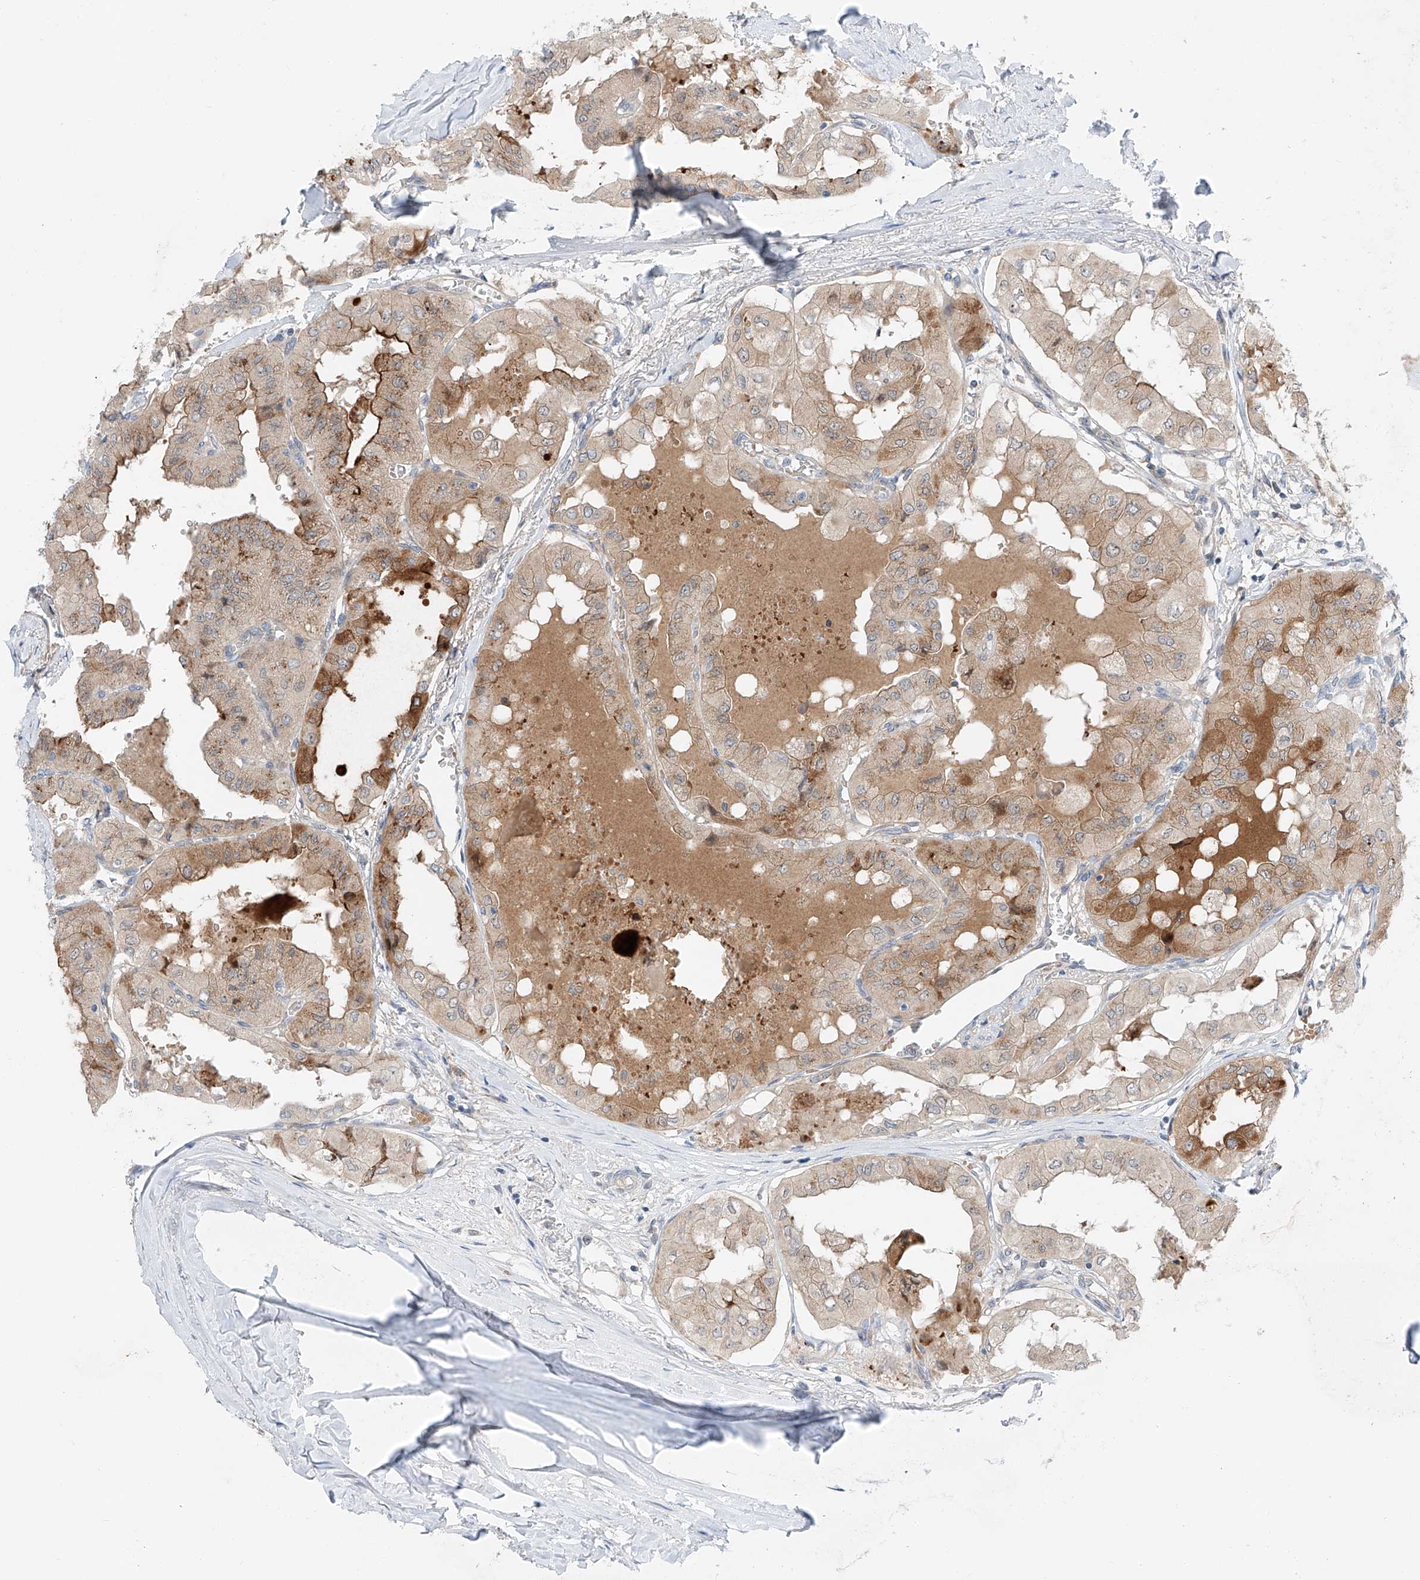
{"staining": {"intensity": "moderate", "quantity": "<25%", "location": "cytoplasmic/membranous"}, "tissue": "thyroid cancer", "cell_type": "Tumor cells", "image_type": "cancer", "snomed": [{"axis": "morphology", "description": "Papillary adenocarcinoma, NOS"}, {"axis": "topography", "description": "Thyroid gland"}], "caption": "Immunohistochemistry (IHC) of thyroid cancer (papillary adenocarcinoma) displays low levels of moderate cytoplasmic/membranous positivity in approximately <25% of tumor cells.", "gene": "CLDND1", "patient": {"sex": "female", "age": 59}}